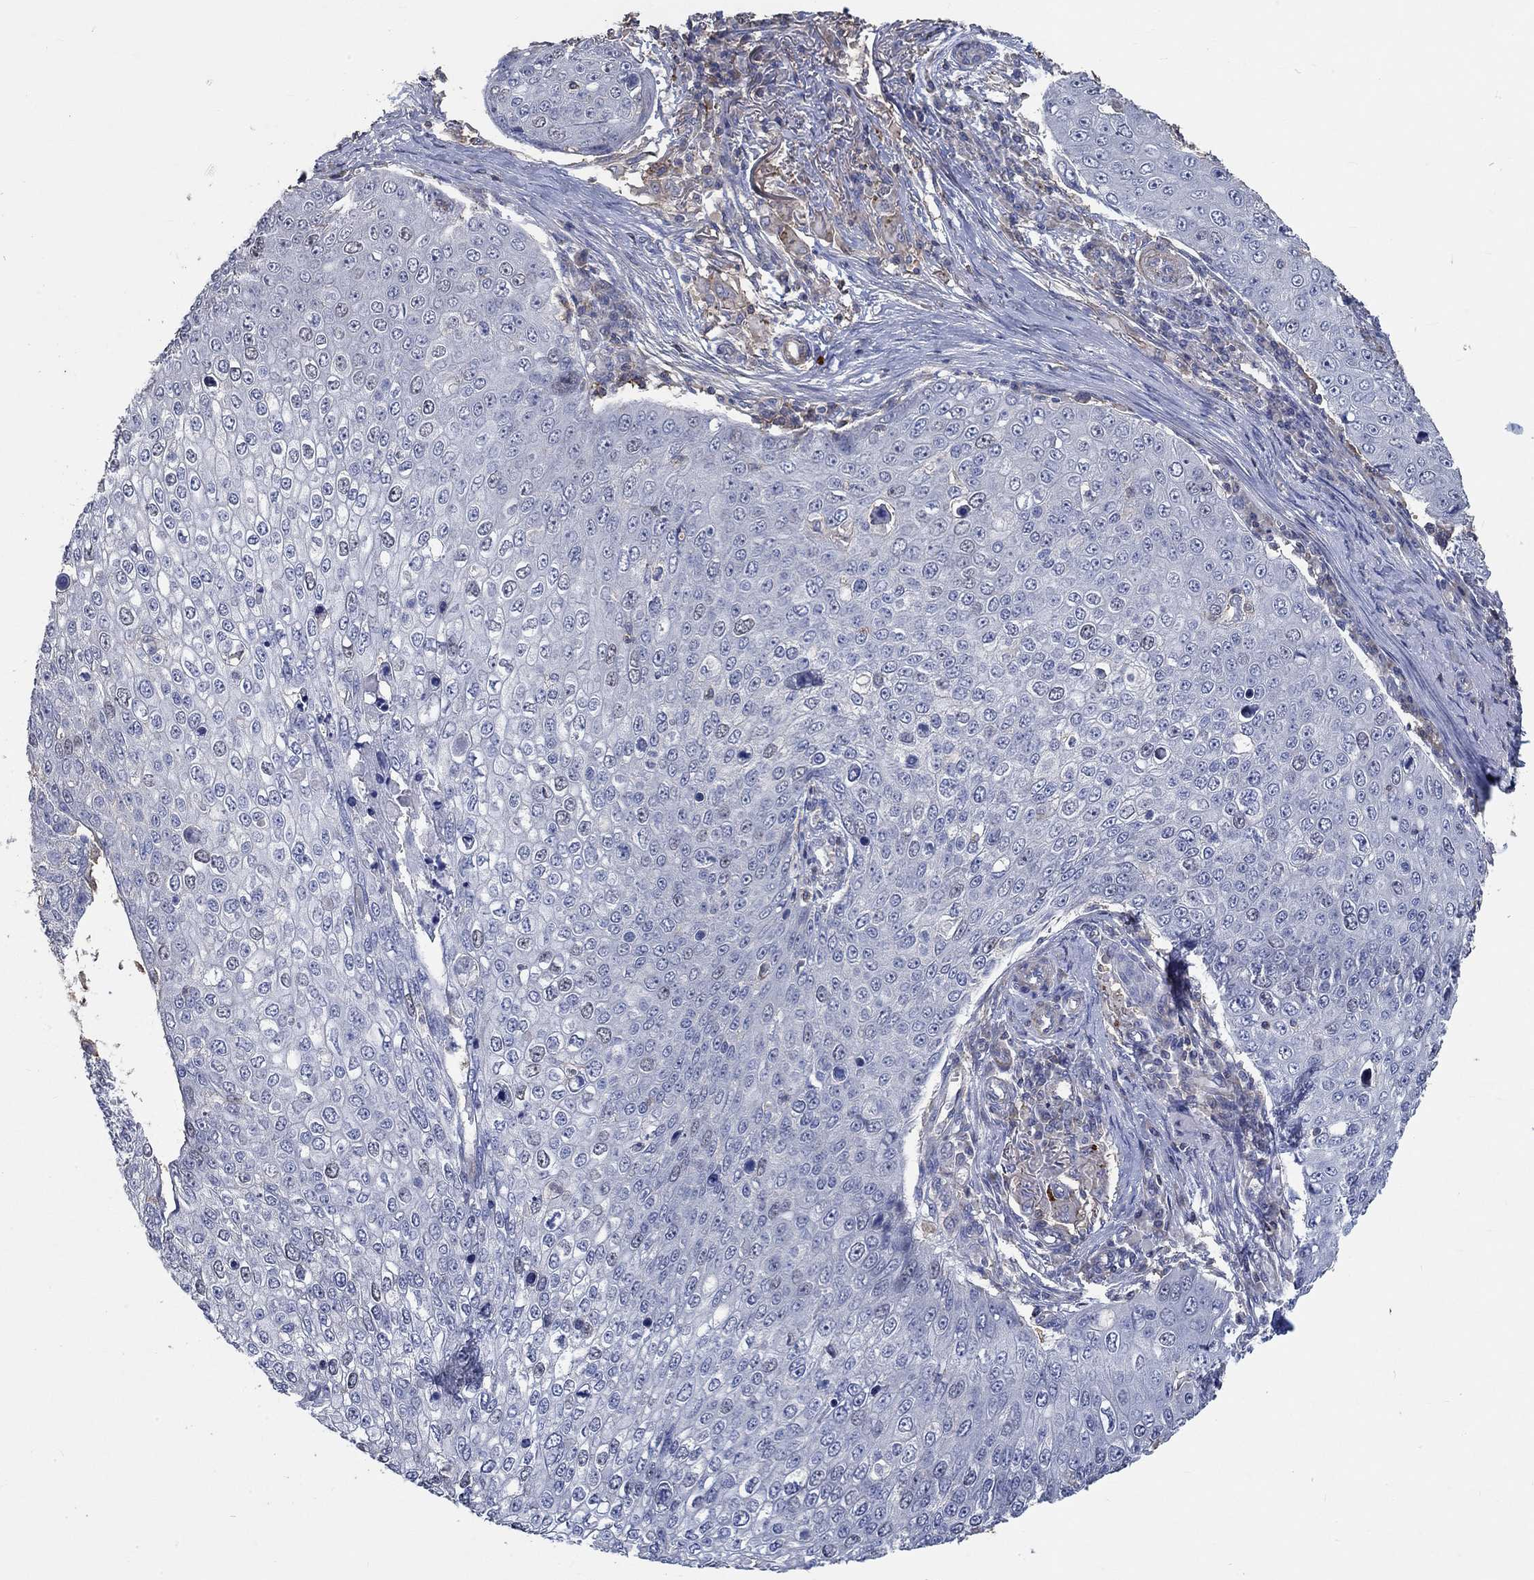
{"staining": {"intensity": "negative", "quantity": "none", "location": "none"}, "tissue": "skin cancer", "cell_type": "Tumor cells", "image_type": "cancer", "snomed": [{"axis": "morphology", "description": "Squamous cell carcinoma, NOS"}, {"axis": "topography", "description": "Skin"}], "caption": "Immunohistochemistry (IHC) micrograph of human squamous cell carcinoma (skin) stained for a protein (brown), which exhibits no positivity in tumor cells.", "gene": "TNFAIP8L3", "patient": {"sex": "male", "age": 71}}